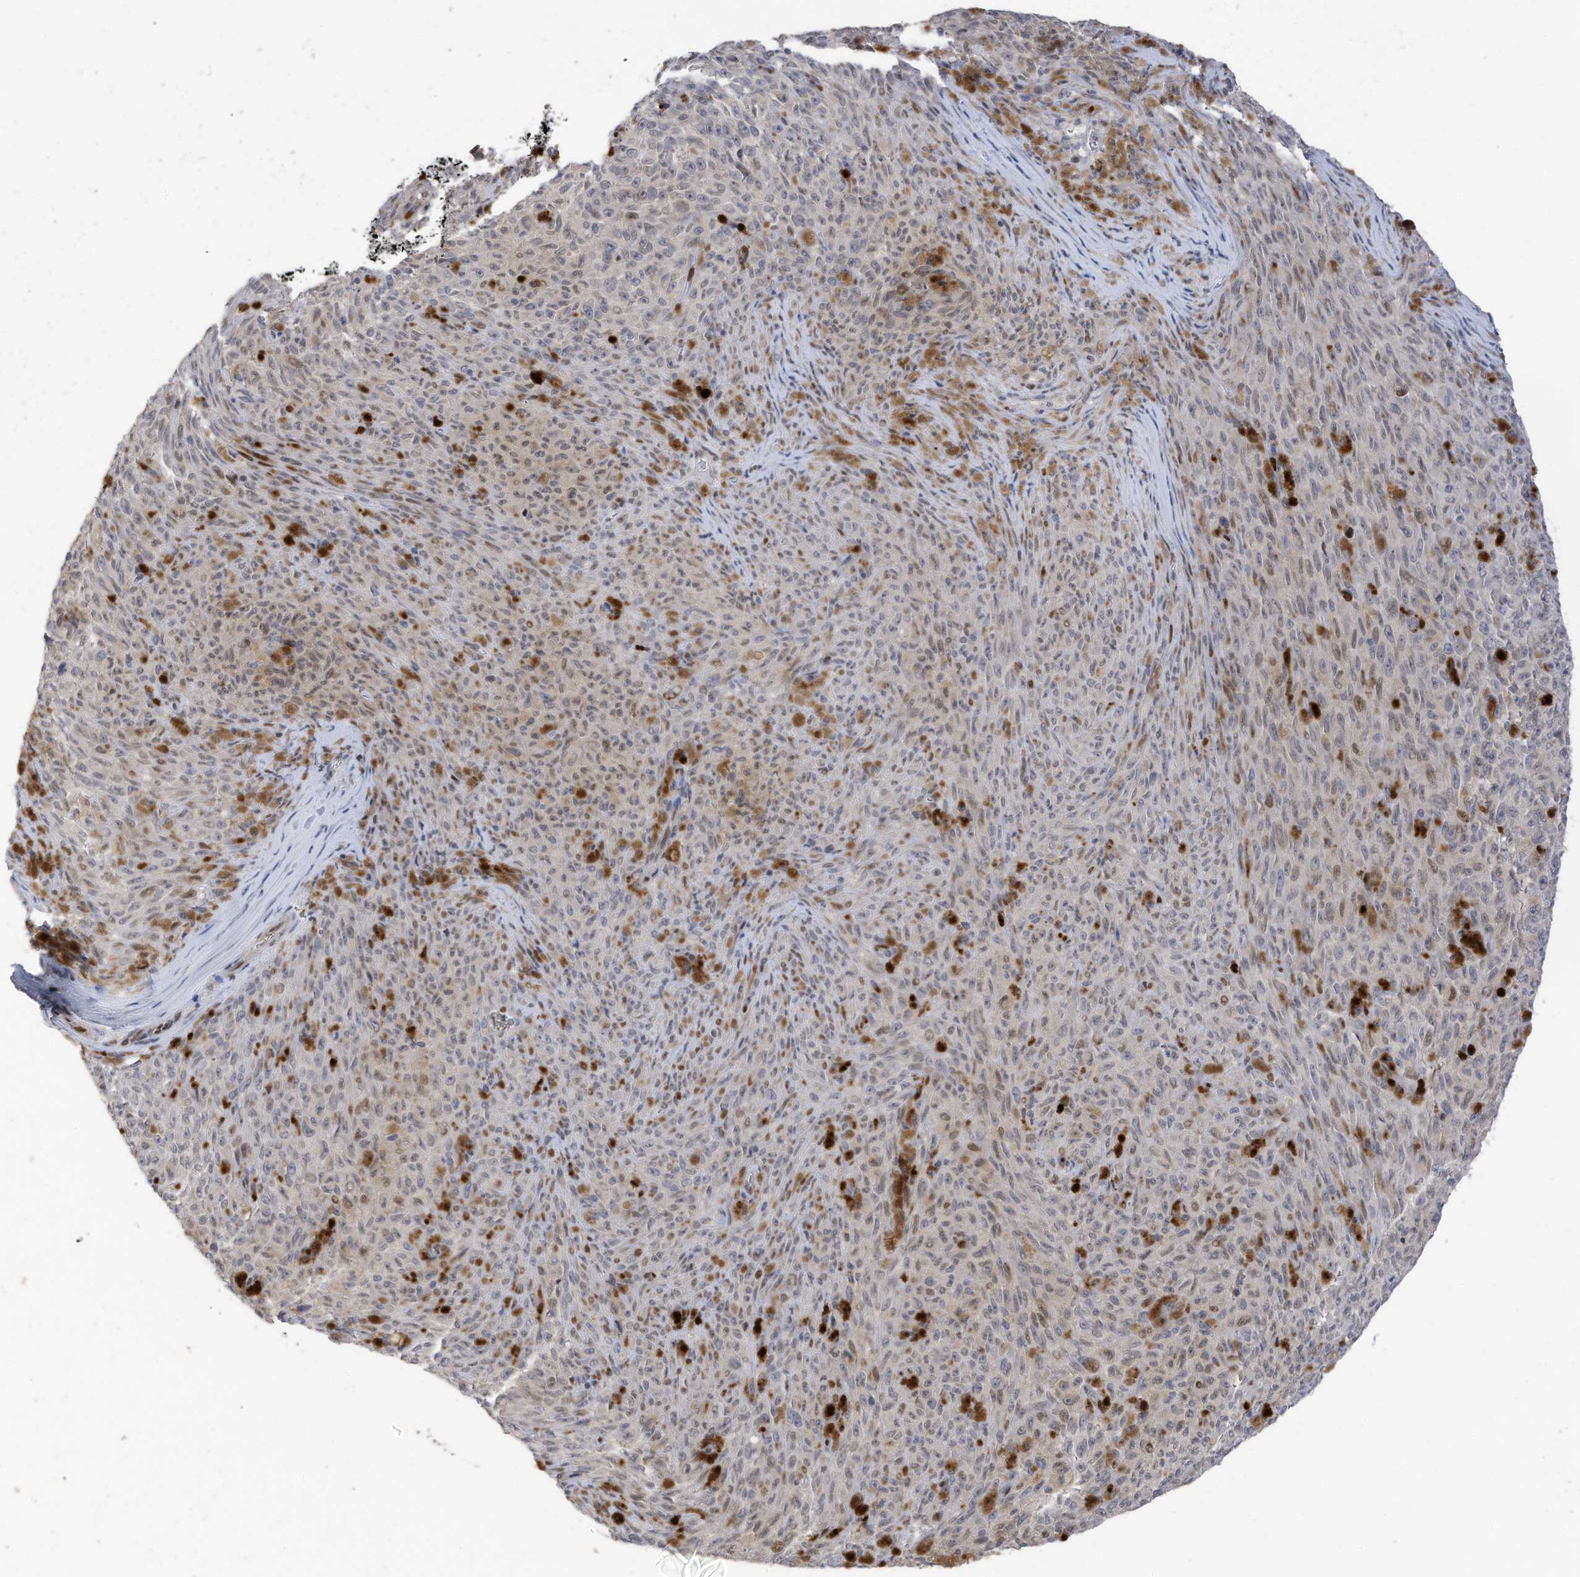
{"staining": {"intensity": "weak", "quantity": "<25%", "location": "nuclear"}, "tissue": "melanoma", "cell_type": "Tumor cells", "image_type": "cancer", "snomed": [{"axis": "morphology", "description": "Malignant melanoma, NOS"}, {"axis": "topography", "description": "Skin"}], "caption": "Melanoma stained for a protein using immunohistochemistry (IHC) demonstrates no expression tumor cells.", "gene": "RABL3", "patient": {"sex": "female", "age": 82}}